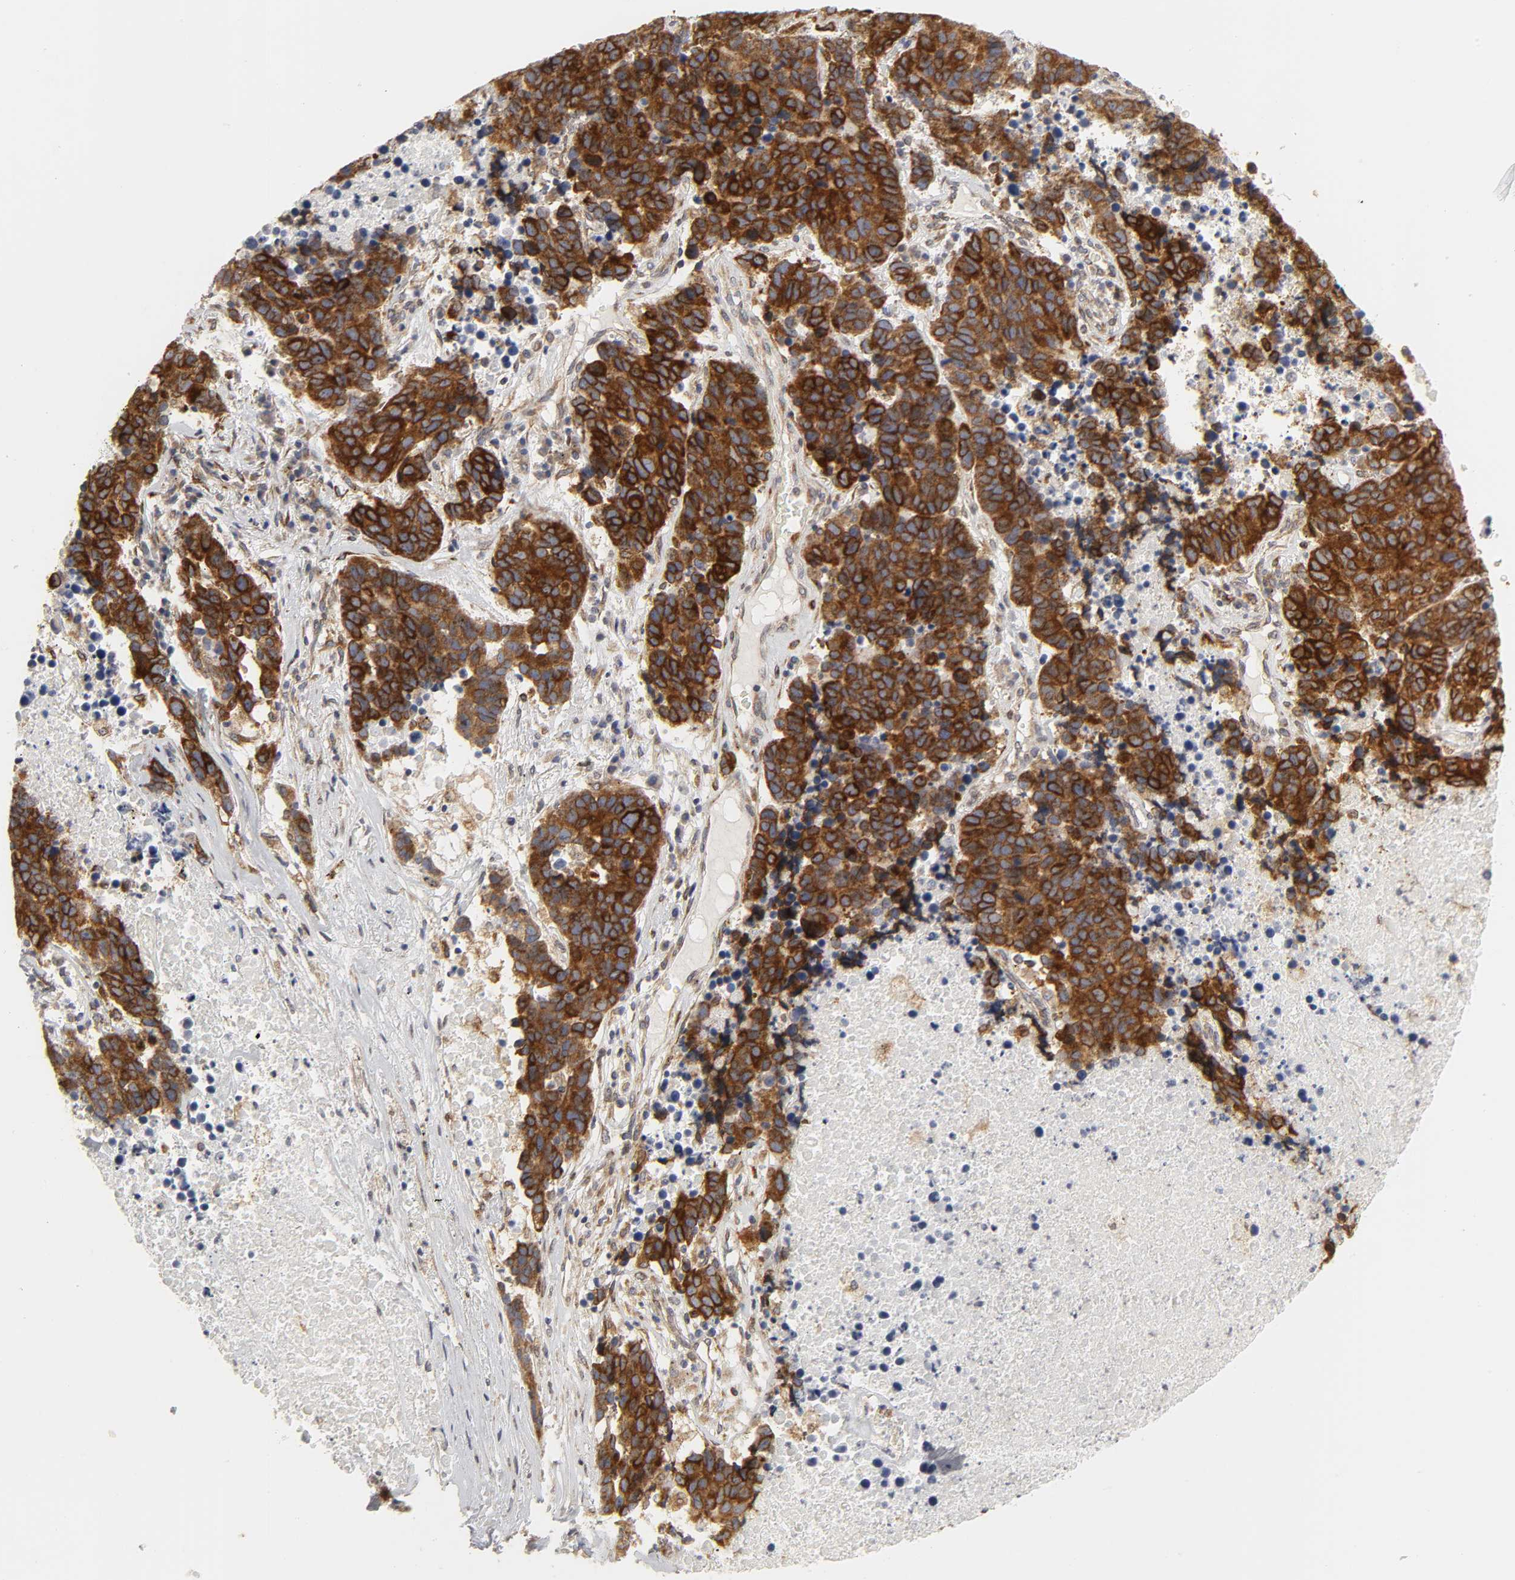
{"staining": {"intensity": "strong", "quantity": ">75%", "location": "cytoplasmic/membranous"}, "tissue": "lung cancer", "cell_type": "Tumor cells", "image_type": "cancer", "snomed": [{"axis": "morphology", "description": "Carcinoid, malignant, NOS"}, {"axis": "topography", "description": "Lung"}], "caption": "IHC histopathology image of human lung cancer (carcinoid (malignant)) stained for a protein (brown), which shows high levels of strong cytoplasmic/membranous positivity in approximately >75% of tumor cells.", "gene": "POR", "patient": {"sex": "male", "age": 60}}